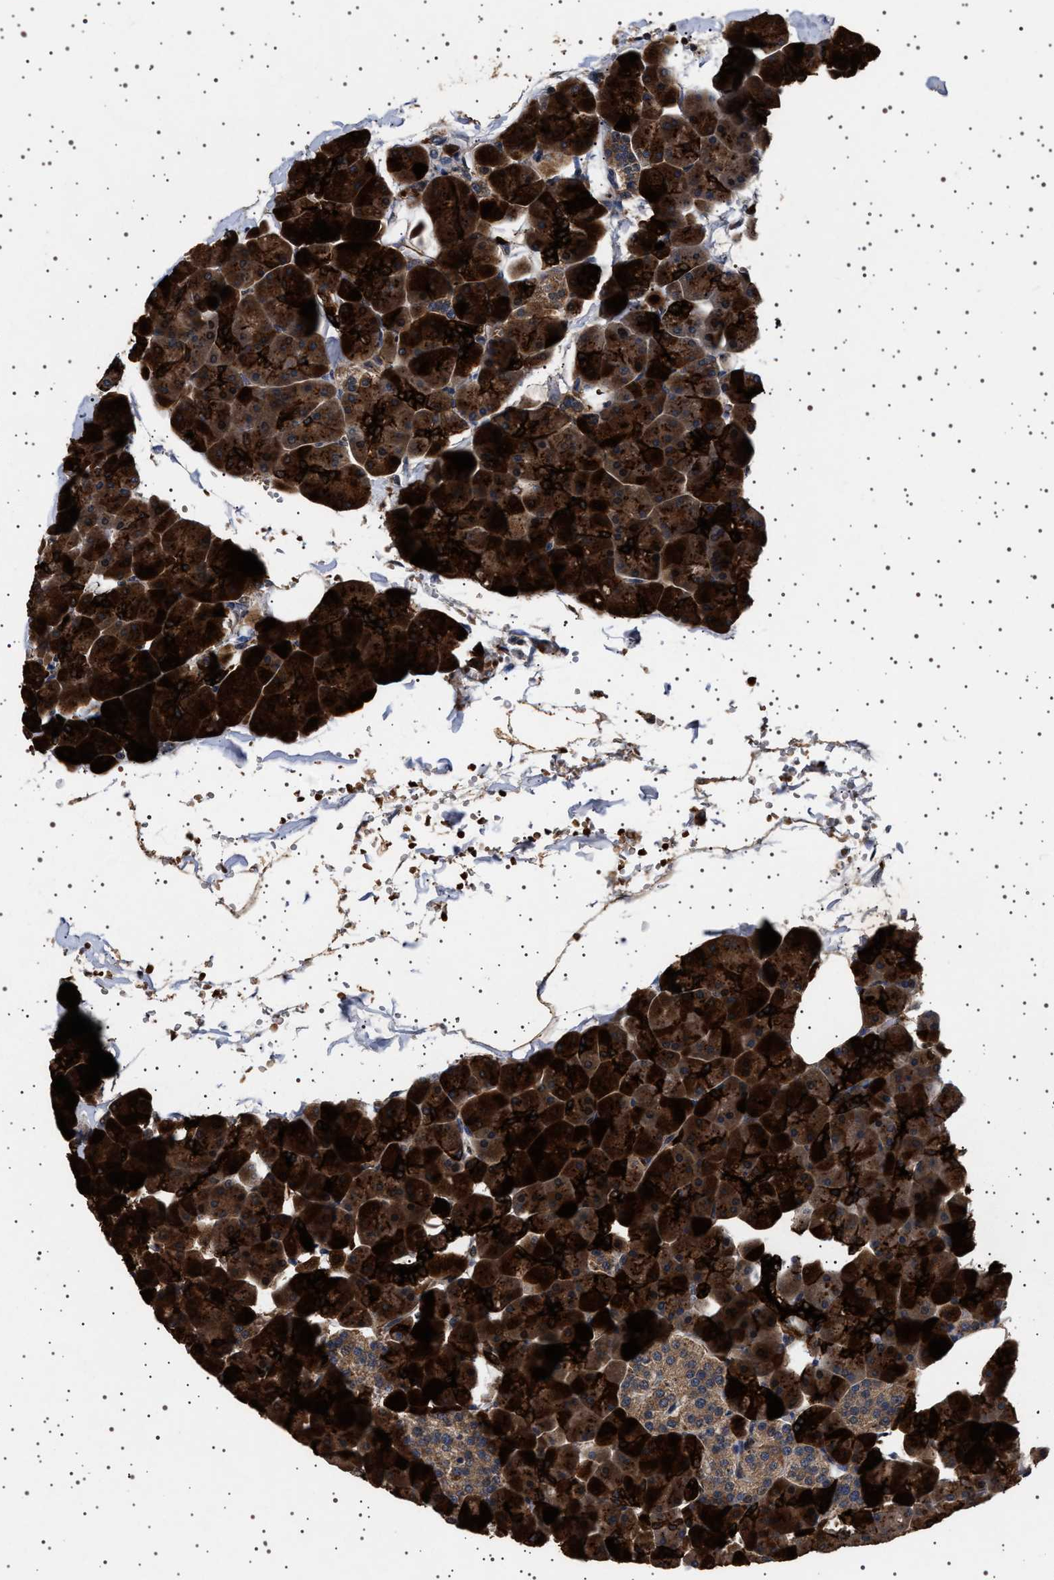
{"staining": {"intensity": "strong", "quantity": ">75%", "location": "cytoplasmic/membranous"}, "tissue": "pancreas", "cell_type": "Exocrine glandular cells", "image_type": "normal", "snomed": [{"axis": "morphology", "description": "Normal tissue, NOS"}, {"axis": "topography", "description": "Pancreas"}], "caption": "Benign pancreas displays strong cytoplasmic/membranous staining in about >75% of exocrine glandular cells The staining was performed using DAB, with brown indicating positive protein expression. Nuclei are stained blue with hematoxylin..", "gene": "GUCY1B1", "patient": {"sex": "male", "age": 35}}